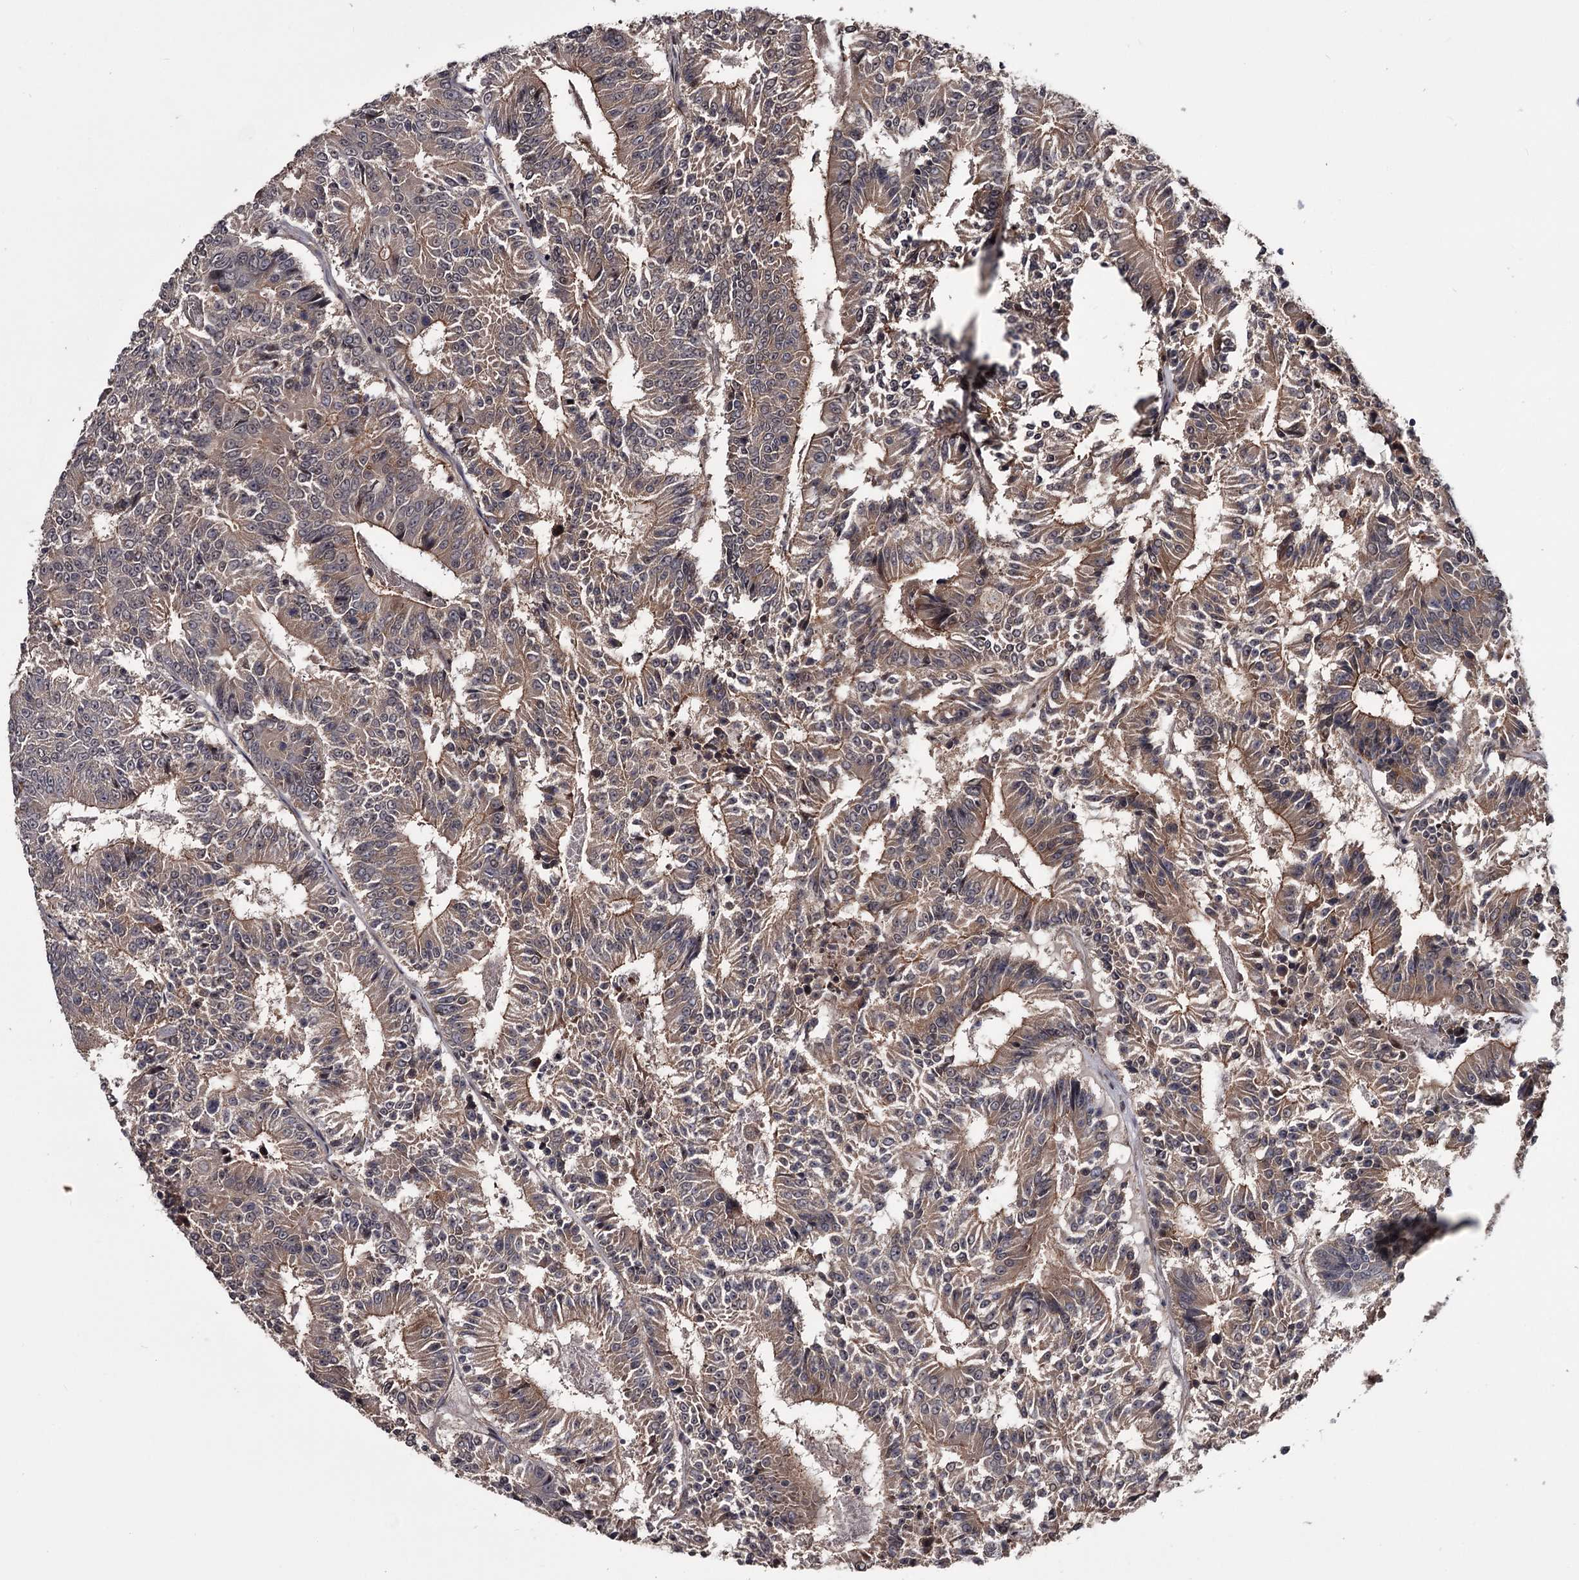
{"staining": {"intensity": "weak", "quantity": "<25%", "location": "cytoplasmic/membranous"}, "tissue": "colorectal cancer", "cell_type": "Tumor cells", "image_type": "cancer", "snomed": [{"axis": "morphology", "description": "Adenocarcinoma, NOS"}, {"axis": "topography", "description": "Colon"}], "caption": "Protein analysis of colorectal adenocarcinoma demonstrates no significant expression in tumor cells. The staining is performed using DAB brown chromogen with nuclei counter-stained in using hematoxylin.", "gene": "DAO", "patient": {"sex": "male", "age": 83}}